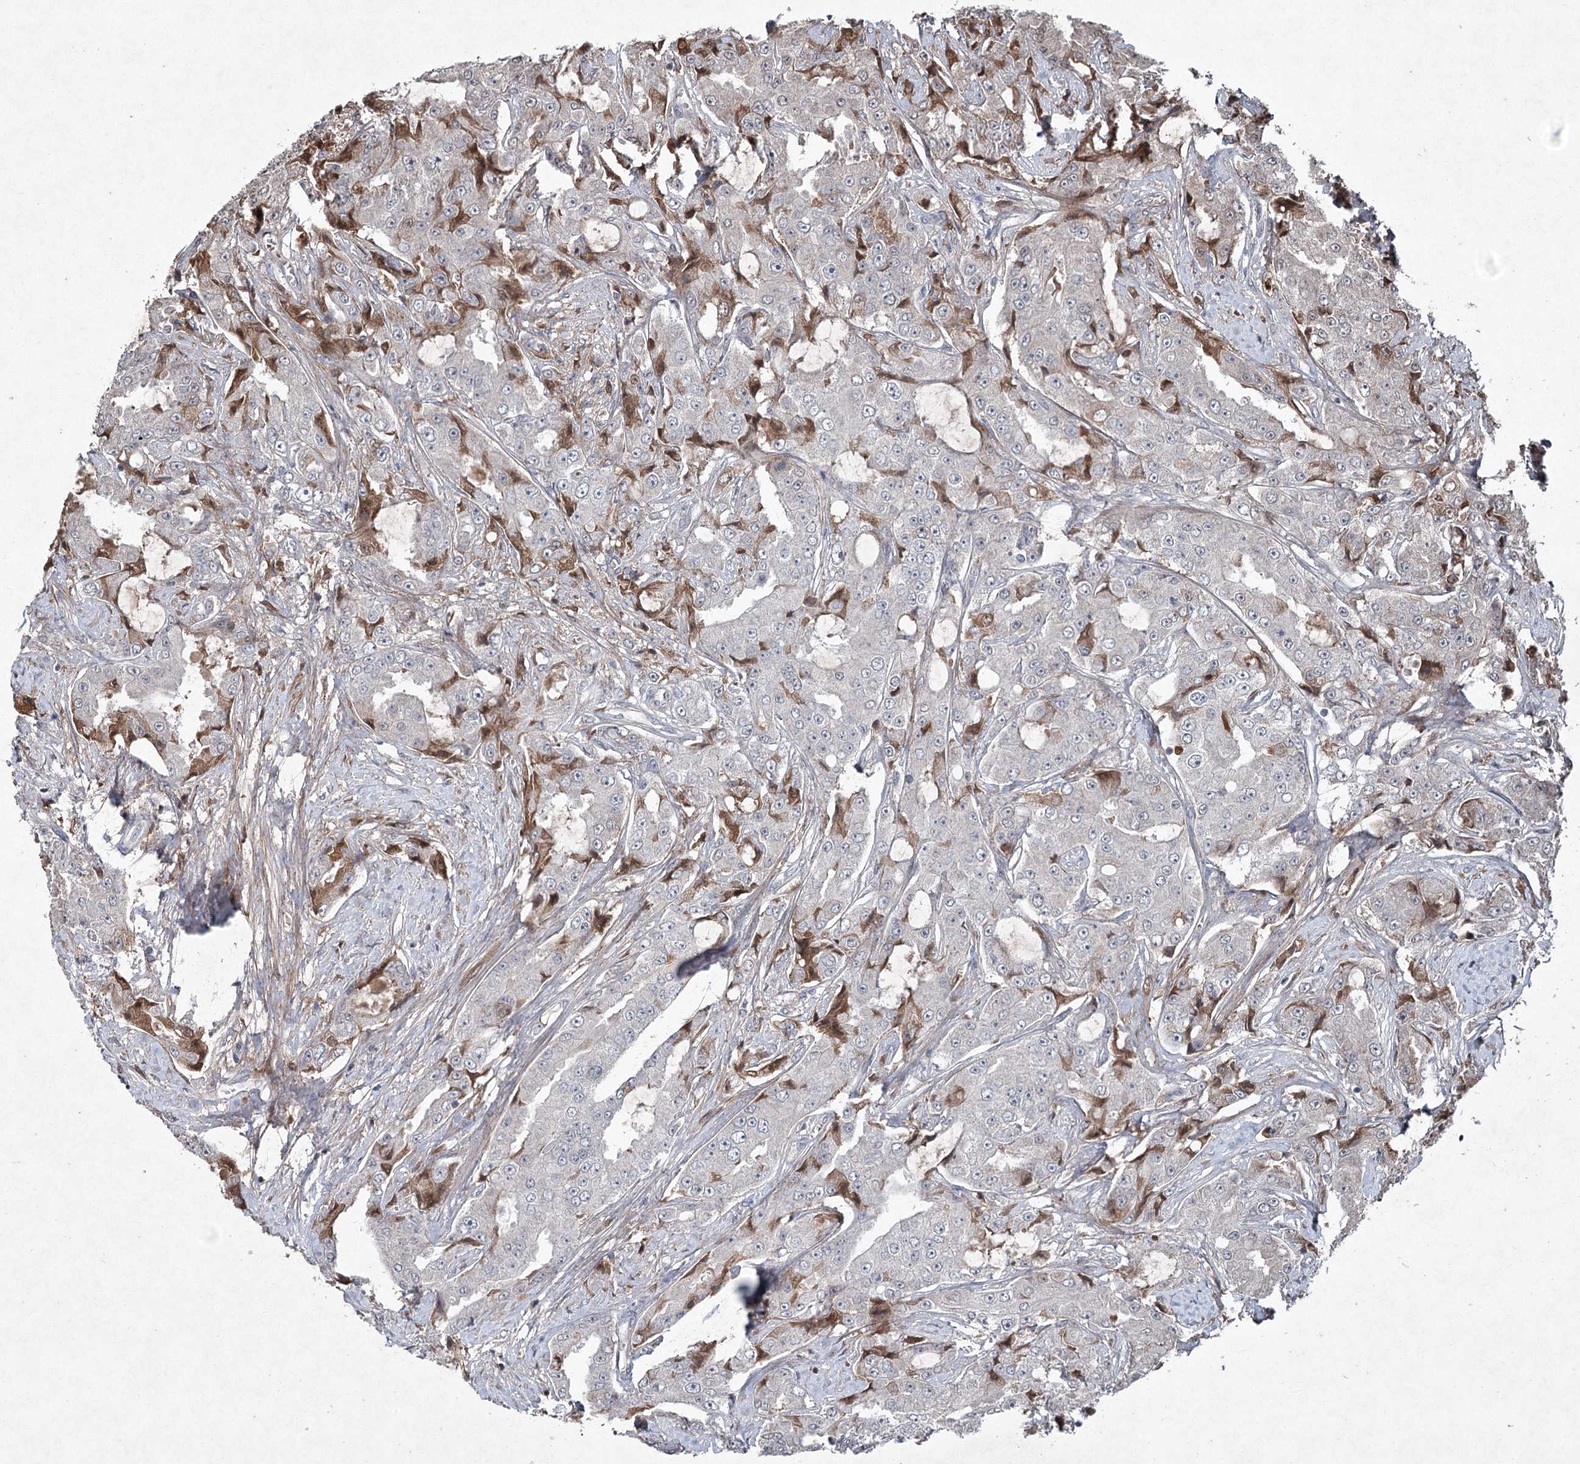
{"staining": {"intensity": "weak", "quantity": "<25%", "location": "cytoplasmic/membranous,nuclear"}, "tissue": "prostate cancer", "cell_type": "Tumor cells", "image_type": "cancer", "snomed": [{"axis": "morphology", "description": "Adenocarcinoma, High grade"}, {"axis": "topography", "description": "Prostate"}], "caption": "Immunohistochemical staining of prostate cancer displays no significant staining in tumor cells.", "gene": "PGLYRP2", "patient": {"sex": "male", "age": 73}}